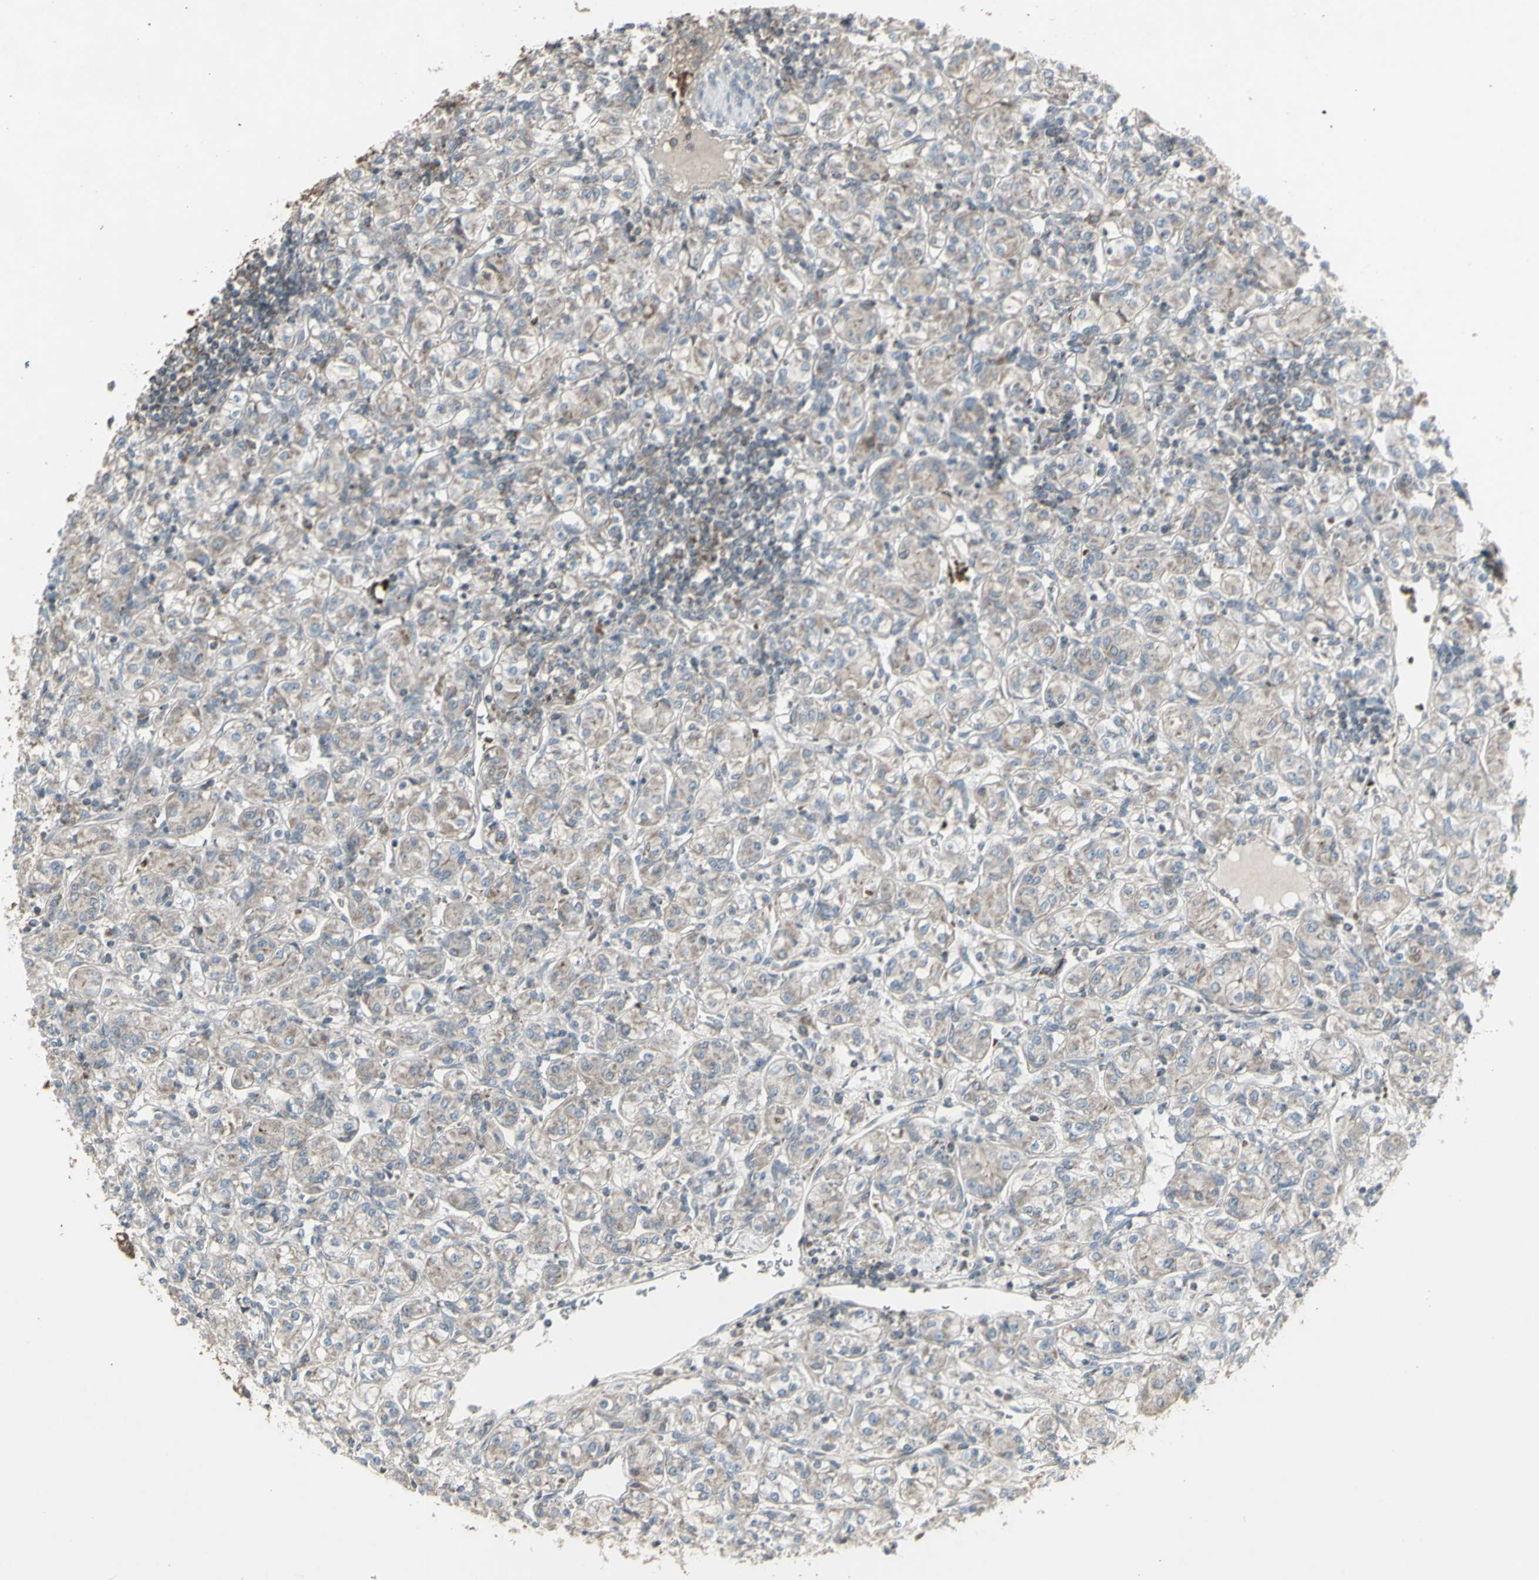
{"staining": {"intensity": "weak", "quantity": ">75%", "location": "cytoplasmic/membranous"}, "tissue": "renal cancer", "cell_type": "Tumor cells", "image_type": "cancer", "snomed": [{"axis": "morphology", "description": "Adenocarcinoma, NOS"}, {"axis": "topography", "description": "Kidney"}], "caption": "Immunohistochemical staining of adenocarcinoma (renal) shows weak cytoplasmic/membranous protein expression in about >75% of tumor cells.", "gene": "SHC1", "patient": {"sex": "male", "age": 77}}